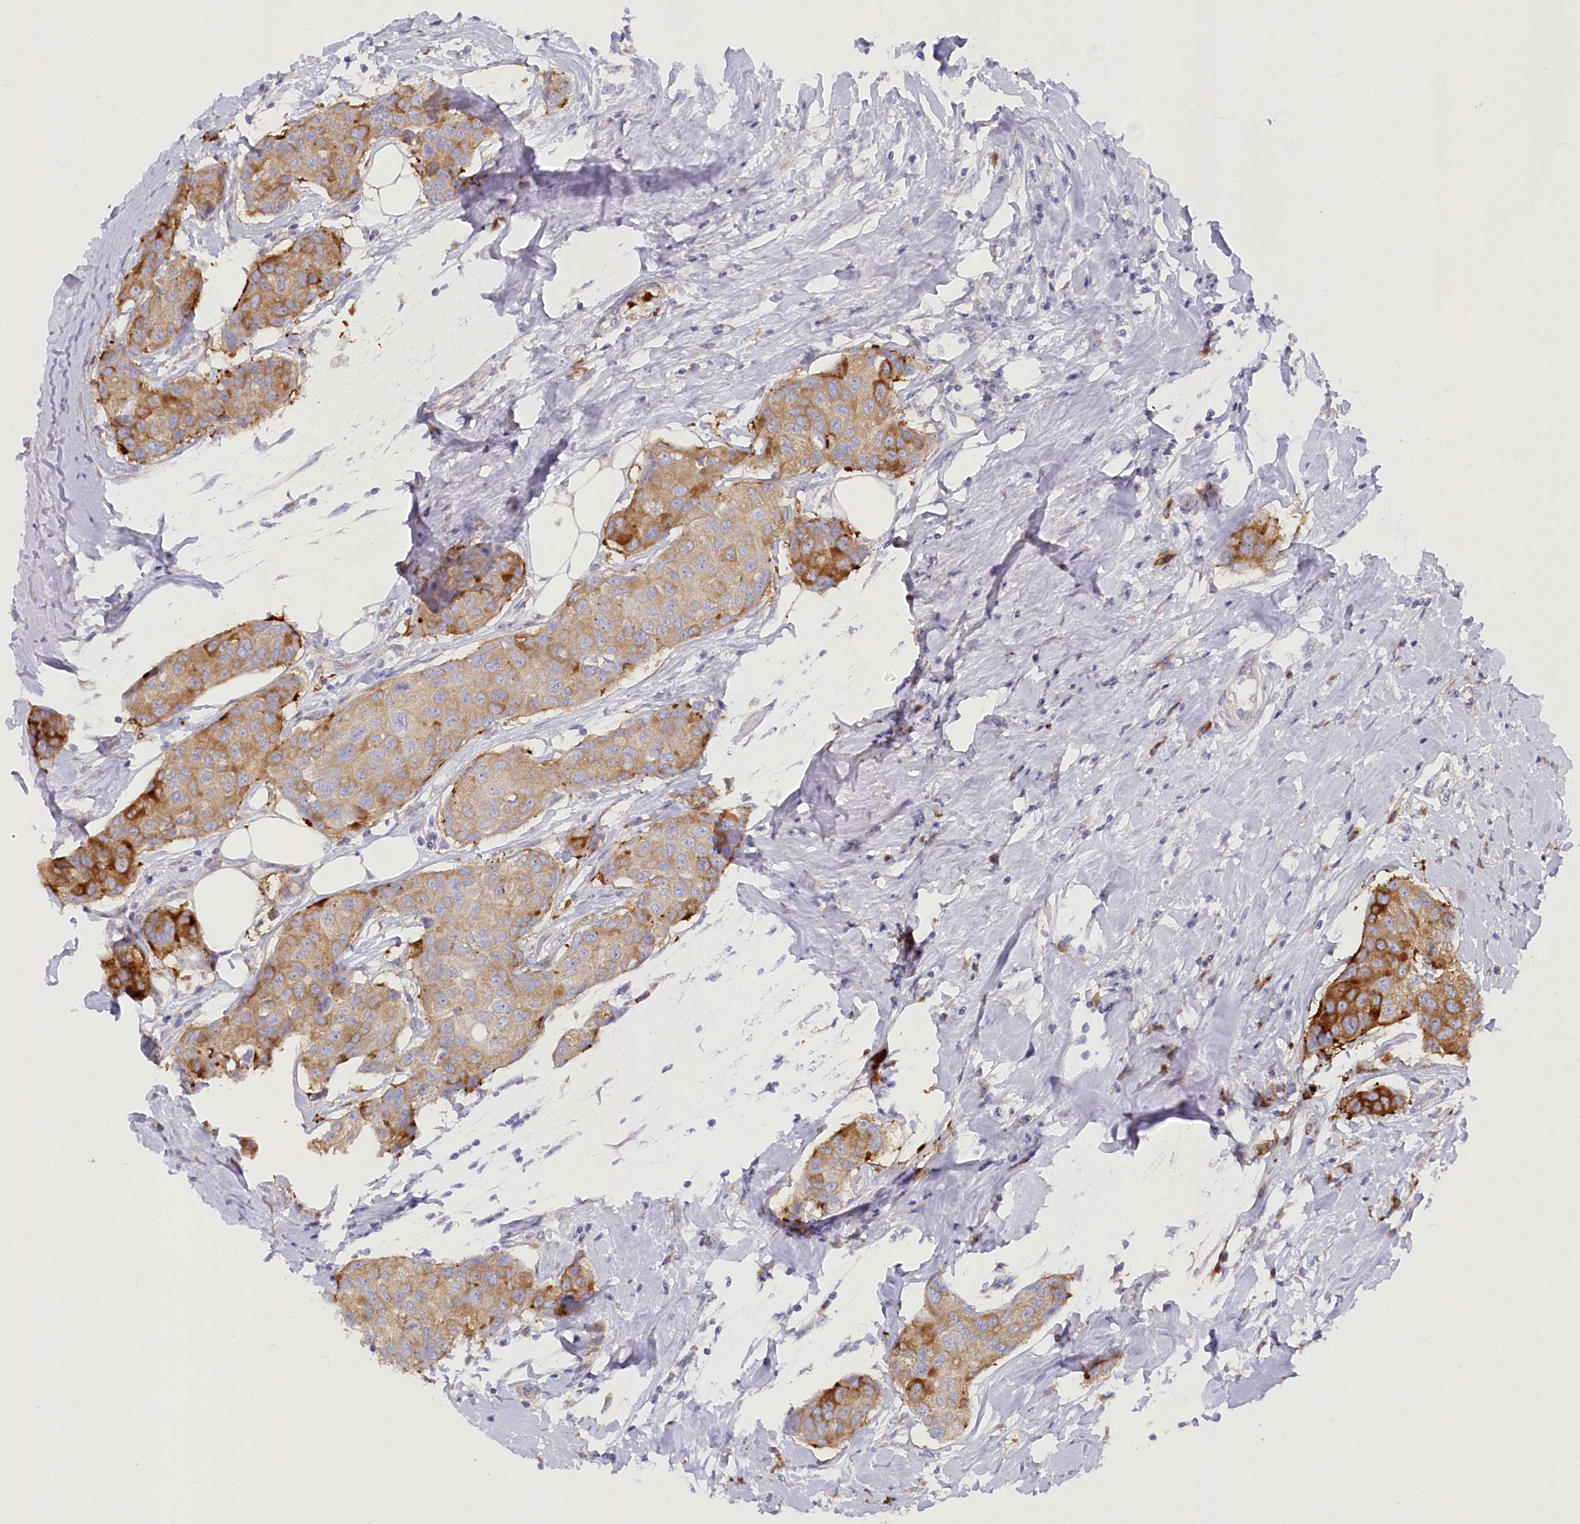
{"staining": {"intensity": "moderate", "quantity": ">75%", "location": "cytoplasmic/membranous"}, "tissue": "breast cancer", "cell_type": "Tumor cells", "image_type": "cancer", "snomed": [{"axis": "morphology", "description": "Duct carcinoma"}, {"axis": "topography", "description": "Breast"}], "caption": "IHC of human breast cancer demonstrates medium levels of moderate cytoplasmic/membranous positivity in about >75% of tumor cells.", "gene": "POGLUT1", "patient": {"sex": "female", "age": 80}}